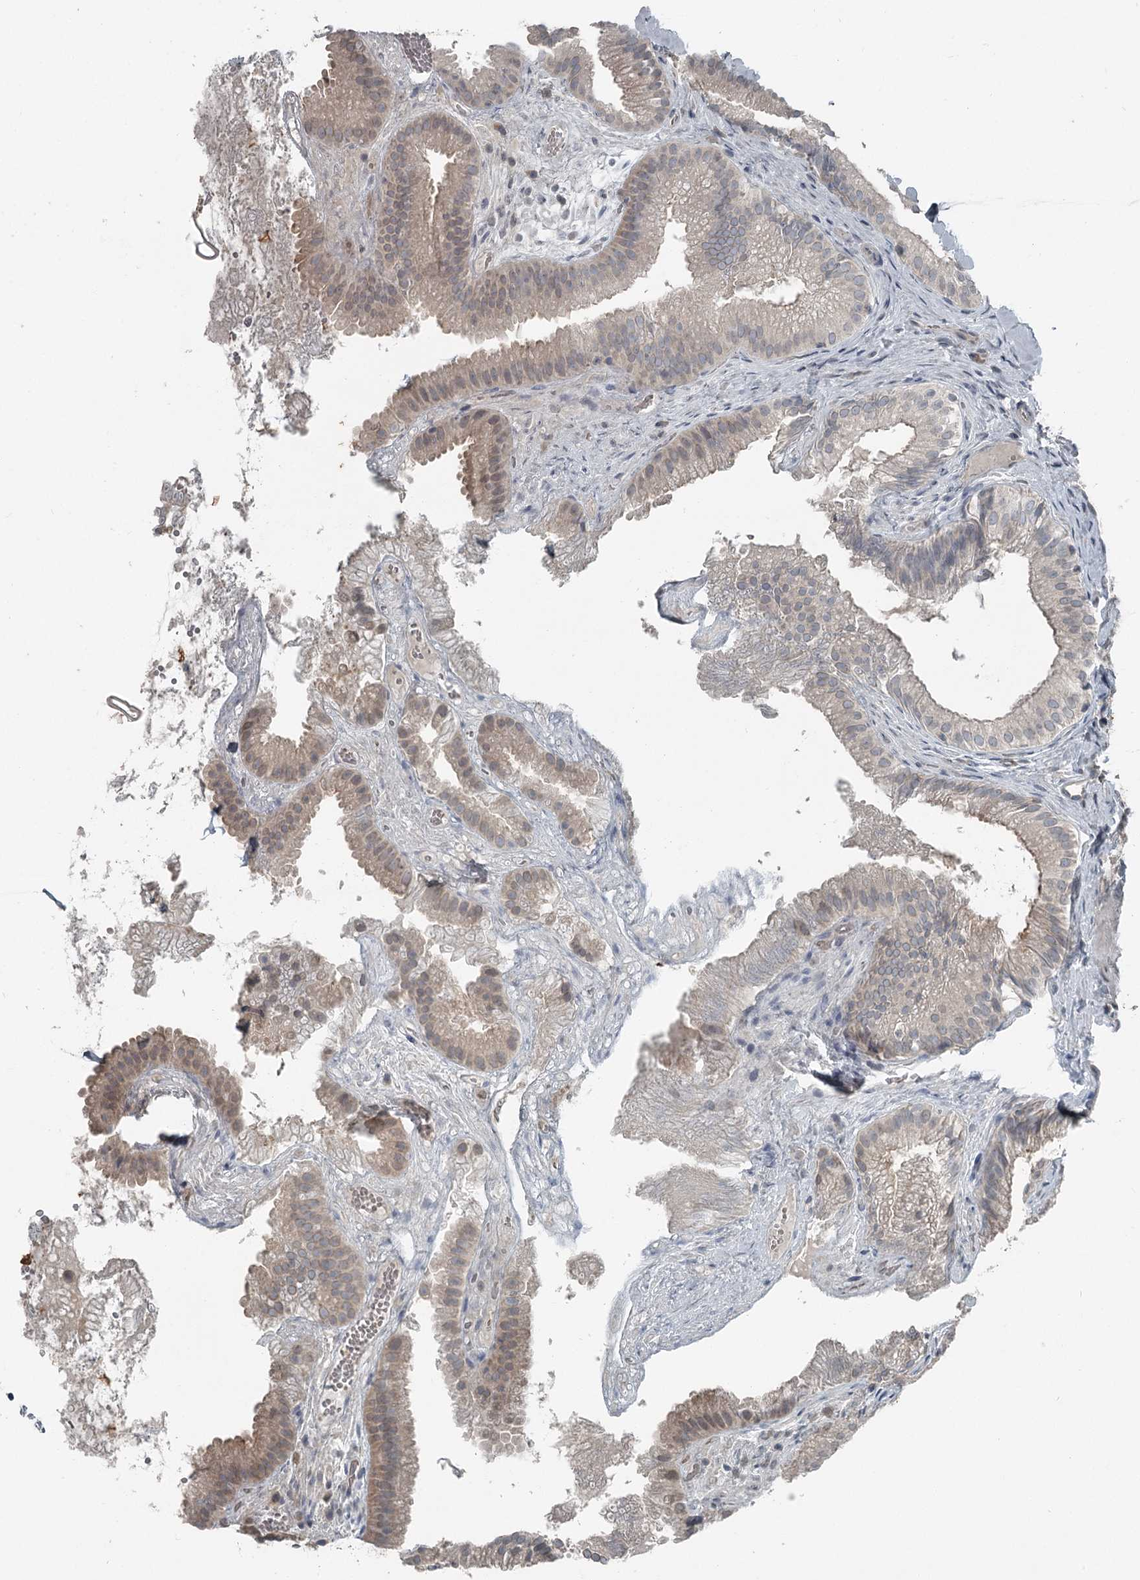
{"staining": {"intensity": "weak", "quantity": "<25%", "location": "cytoplasmic/membranous"}, "tissue": "gallbladder", "cell_type": "Glandular cells", "image_type": "normal", "snomed": [{"axis": "morphology", "description": "Normal tissue, NOS"}, {"axis": "topography", "description": "Gallbladder"}], "caption": "DAB (3,3'-diaminobenzidine) immunohistochemical staining of benign human gallbladder reveals no significant staining in glandular cells. (DAB (3,3'-diaminobenzidine) immunohistochemistry visualized using brightfield microscopy, high magnification).", "gene": "SLC39A8", "patient": {"sex": "female", "age": 30}}